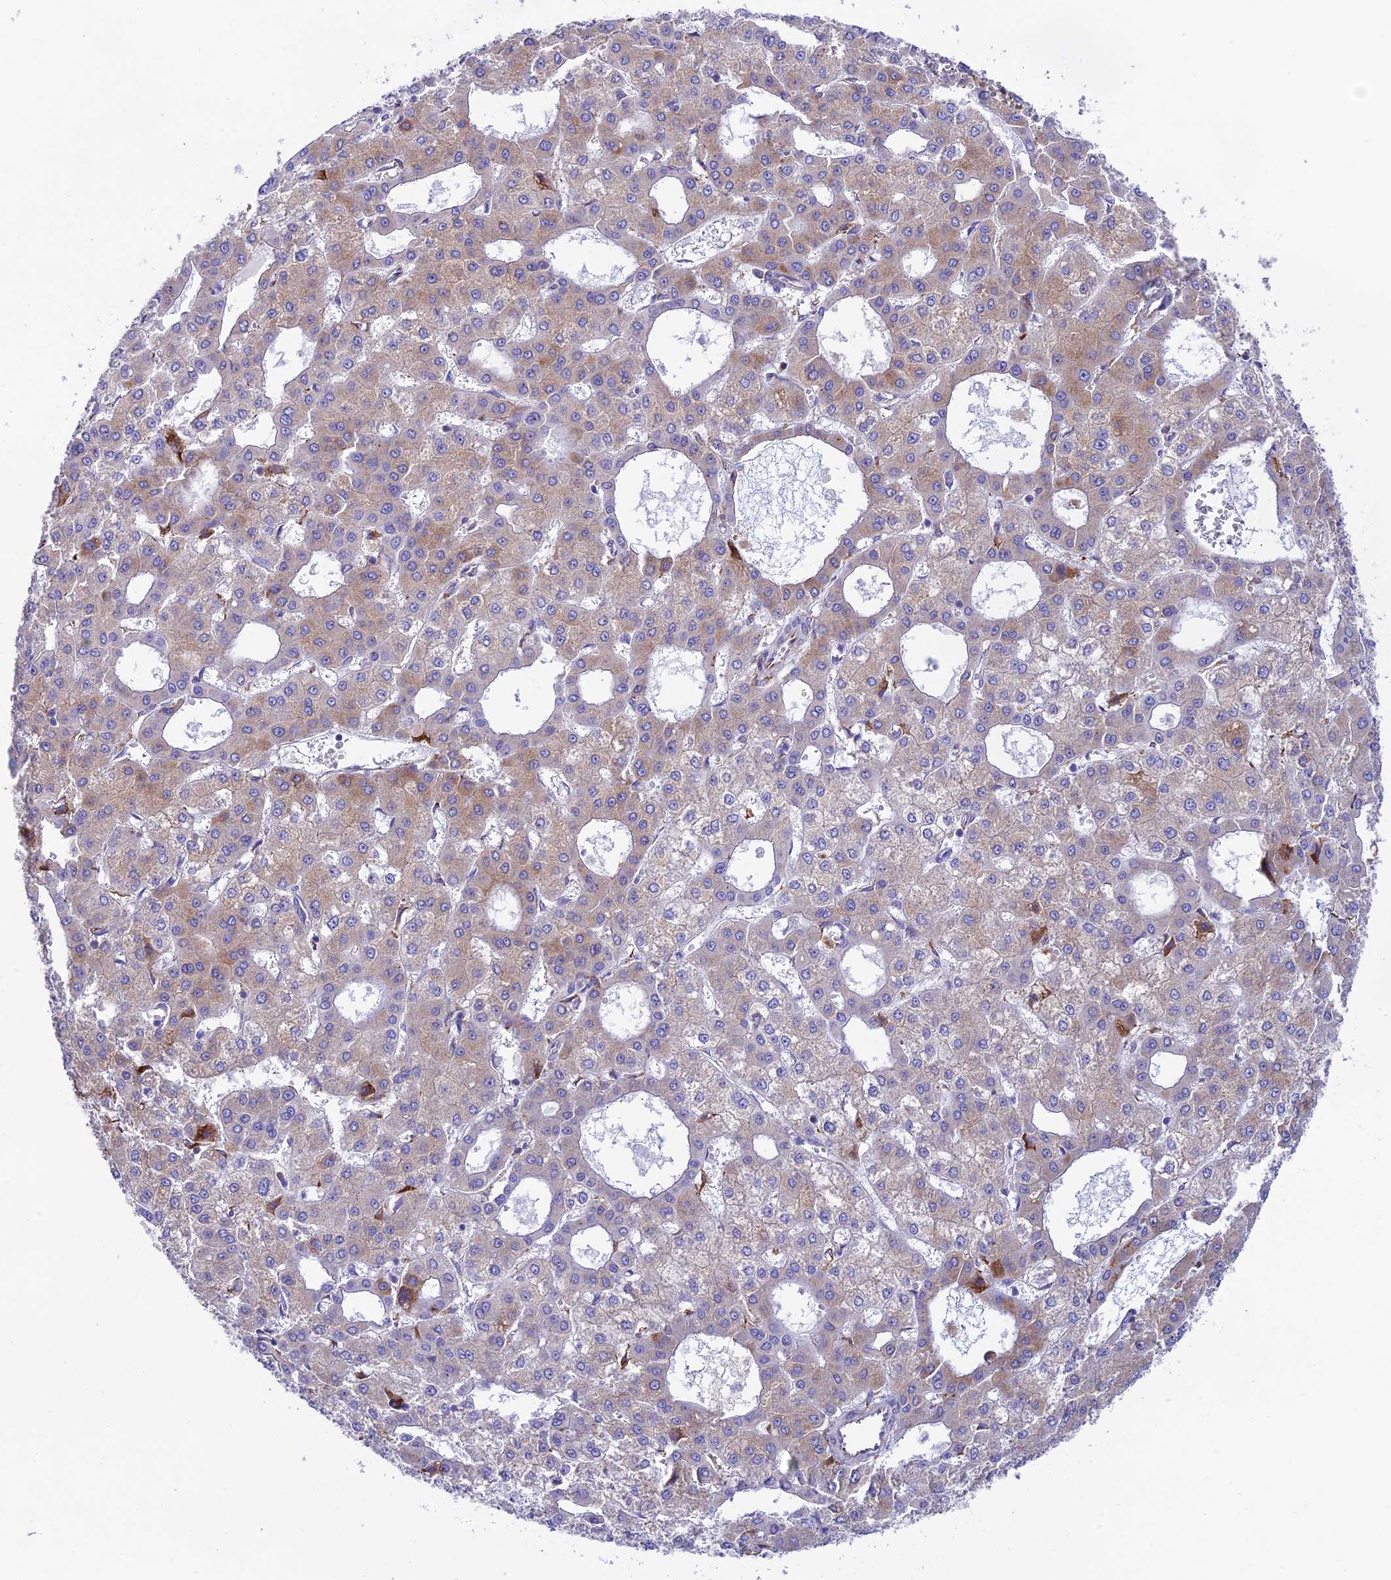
{"staining": {"intensity": "moderate", "quantity": "25%-75%", "location": "cytoplasmic/membranous"}, "tissue": "liver cancer", "cell_type": "Tumor cells", "image_type": "cancer", "snomed": [{"axis": "morphology", "description": "Carcinoma, Hepatocellular, NOS"}, {"axis": "topography", "description": "Liver"}], "caption": "Moderate cytoplasmic/membranous protein expression is identified in approximately 25%-75% of tumor cells in hepatocellular carcinoma (liver). Nuclei are stained in blue.", "gene": "TUBGCP6", "patient": {"sex": "male", "age": 47}}